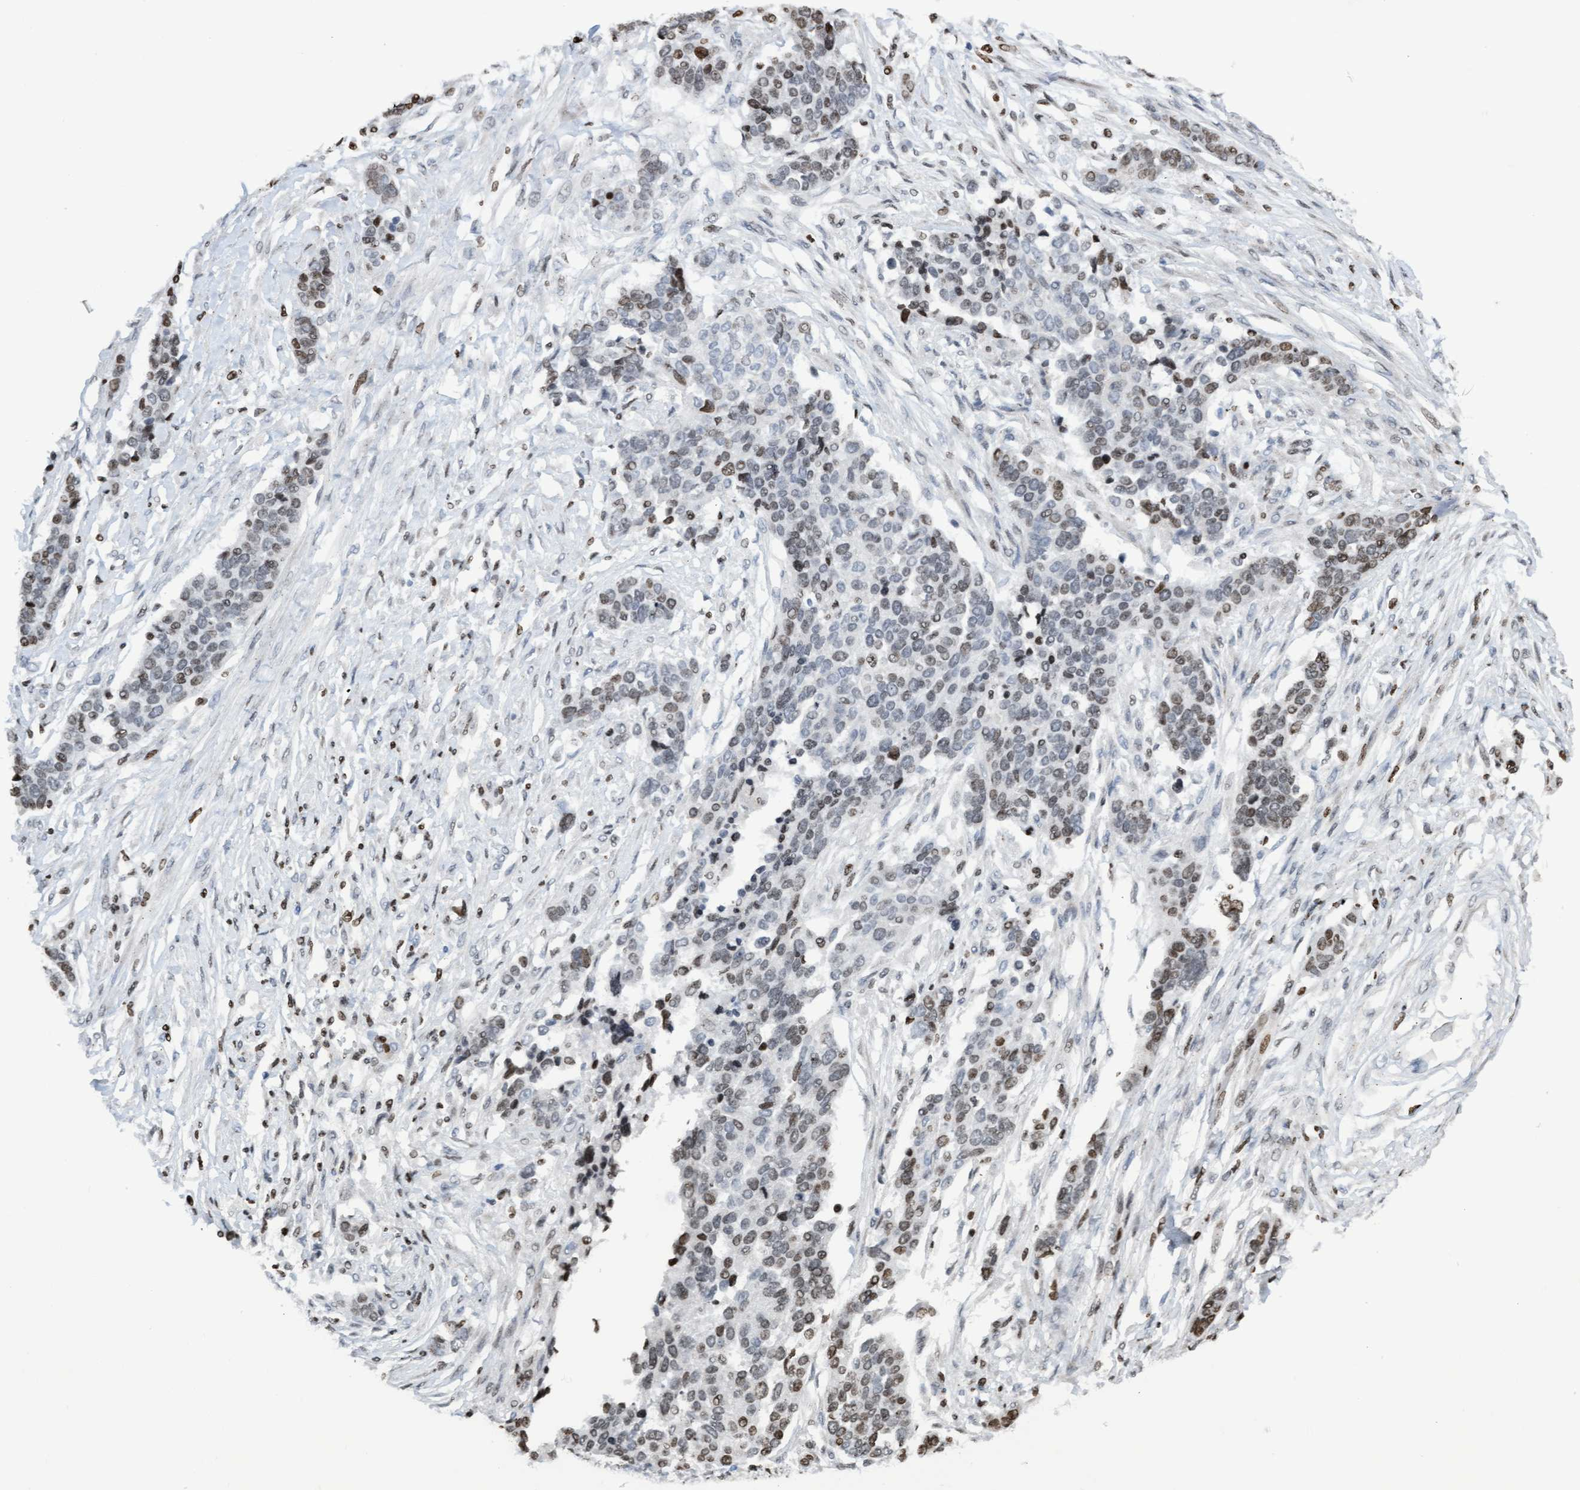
{"staining": {"intensity": "weak", "quantity": "25%-75%", "location": "nuclear"}, "tissue": "ovarian cancer", "cell_type": "Tumor cells", "image_type": "cancer", "snomed": [{"axis": "morphology", "description": "Cystadenocarcinoma, serous, NOS"}, {"axis": "topography", "description": "Ovary"}], "caption": "High-power microscopy captured an immunohistochemistry histopathology image of serous cystadenocarcinoma (ovarian), revealing weak nuclear staining in about 25%-75% of tumor cells.", "gene": "CBX2", "patient": {"sex": "female", "age": 44}}